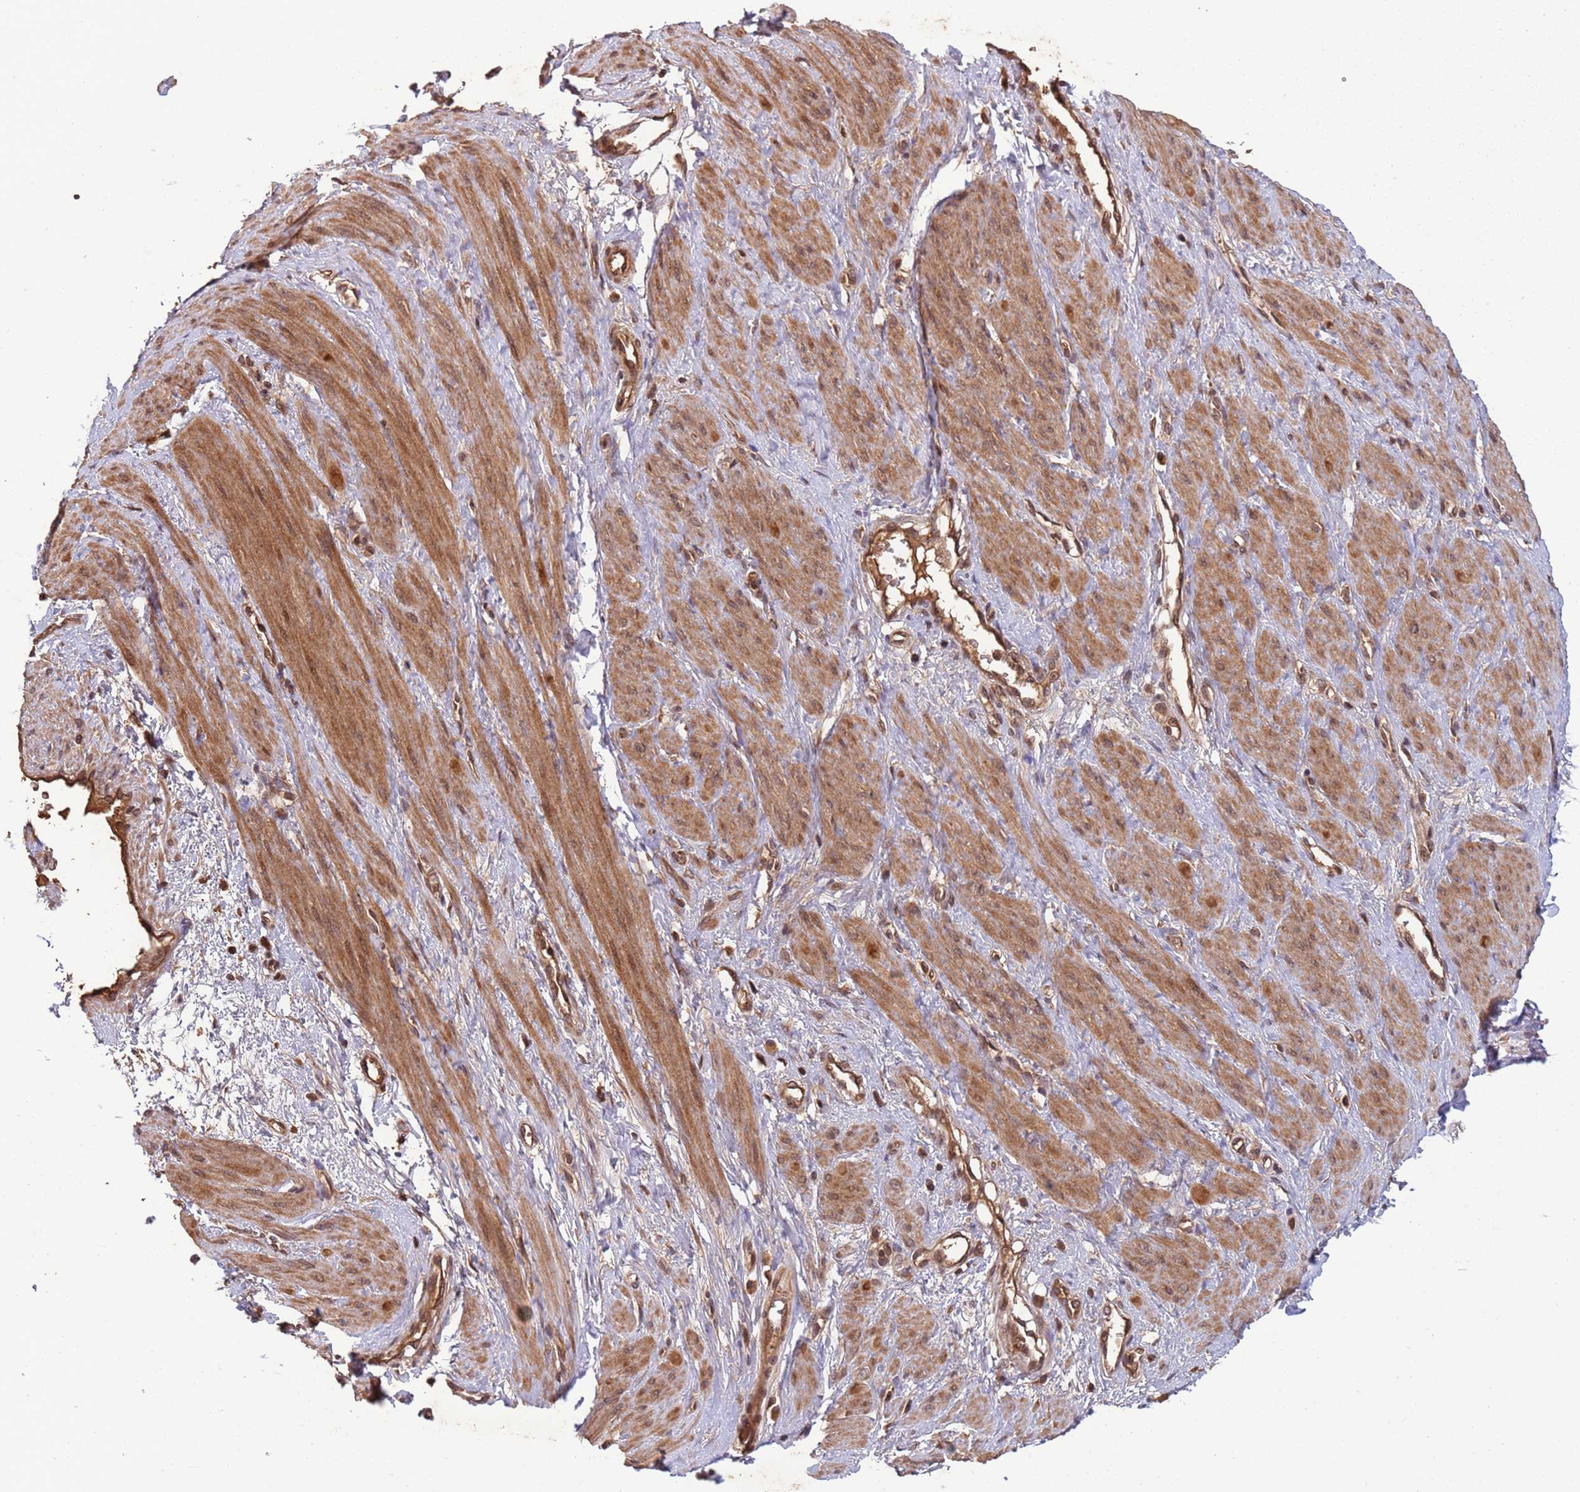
{"staining": {"intensity": "moderate", "quantity": ">75%", "location": "cytoplasmic/membranous,nuclear"}, "tissue": "smooth muscle", "cell_type": "Smooth muscle cells", "image_type": "normal", "snomed": [{"axis": "morphology", "description": "Normal tissue, NOS"}, {"axis": "topography", "description": "Smooth muscle"}, {"axis": "topography", "description": "Uterus"}], "caption": "DAB (3,3'-diaminobenzidine) immunohistochemical staining of benign human smooth muscle displays moderate cytoplasmic/membranous,nuclear protein expression in about >75% of smooth muscle cells. (DAB IHC with brightfield microscopy, high magnification).", "gene": "ERI1", "patient": {"sex": "female", "age": 39}}